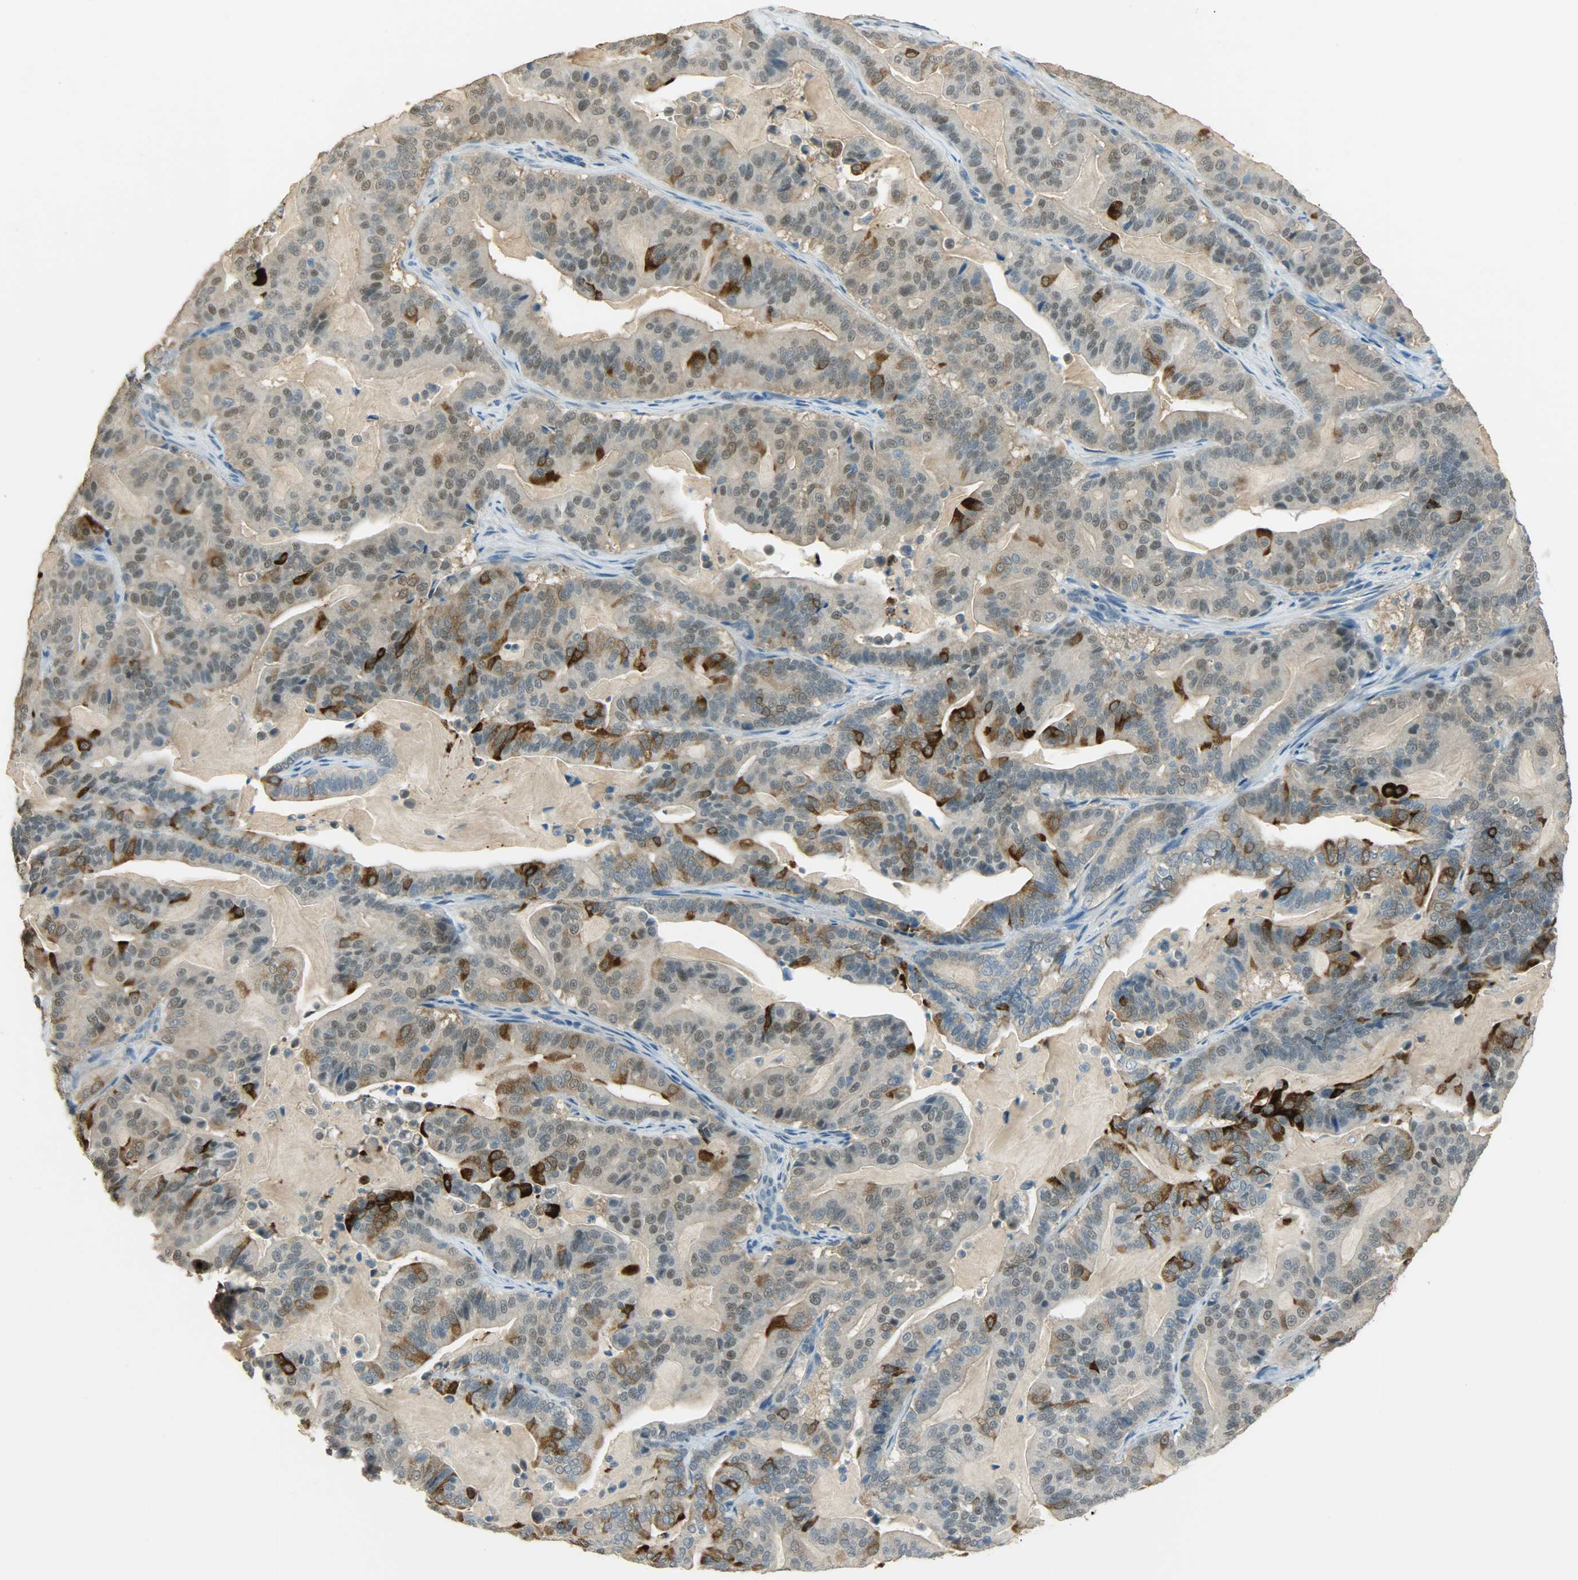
{"staining": {"intensity": "strong", "quantity": "25%-75%", "location": "cytoplasmic/membranous"}, "tissue": "pancreatic cancer", "cell_type": "Tumor cells", "image_type": "cancer", "snomed": [{"axis": "morphology", "description": "Adenocarcinoma, NOS"}, {"axis": "topography", "description": "Pancreas"}], "caption": "Pancreatic cancer (adenocarcinoma) stained with DAB immunohistochemistry (IHC) shows high levels of strong cytoplasmic/membranous expression in approximately 25%-75% of tumor cells. The staining was performed using DAB to visualize the protein expression in brown, while the nuclei were stained in blue with hematoxylin (Magnification: 20x).", "gene": "PRMT5", "patient": {"sex": "male", "age": 63}}